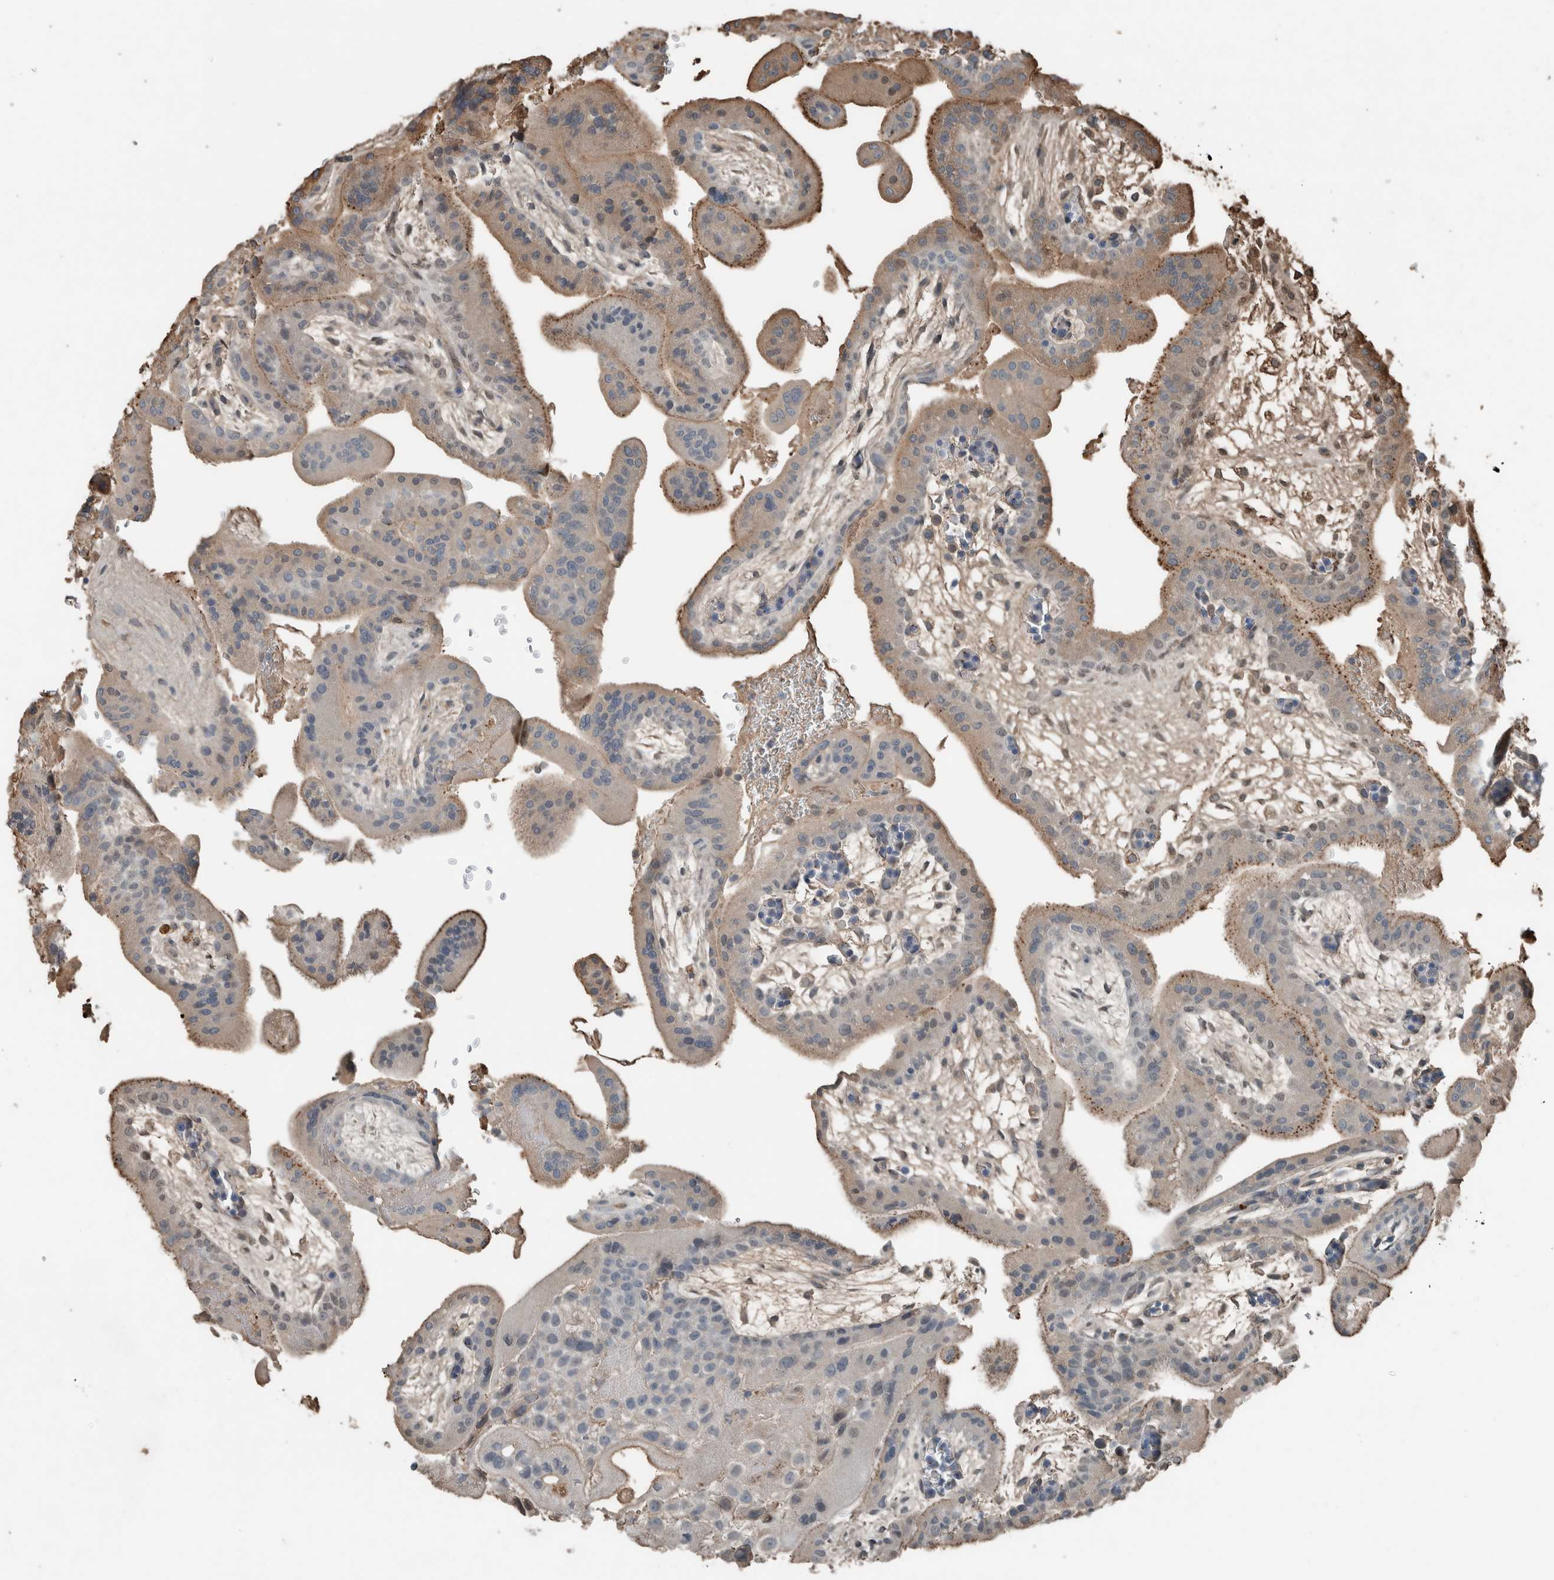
{"staining": {"intensity": "weak", "quantity": "25%-75%", "location": "cytoplasmic/membranous"}, "tissue": "placenta", "cell_type": "Decidual cells", "image_type": "normal", "snomed": [{"axis": "morphology", "description": "Normal tissue, NOS"}, {"axis": "topography", "description": "Placenta"}], "caption": "Weak cytoplasmic/membranous positivity for a protein is identified in approximately 25%-75% of decidual cells of benign placenta using immunohistochemistry.", "gene": "USP34", "patient": {"sex": "female", "age": 35}}